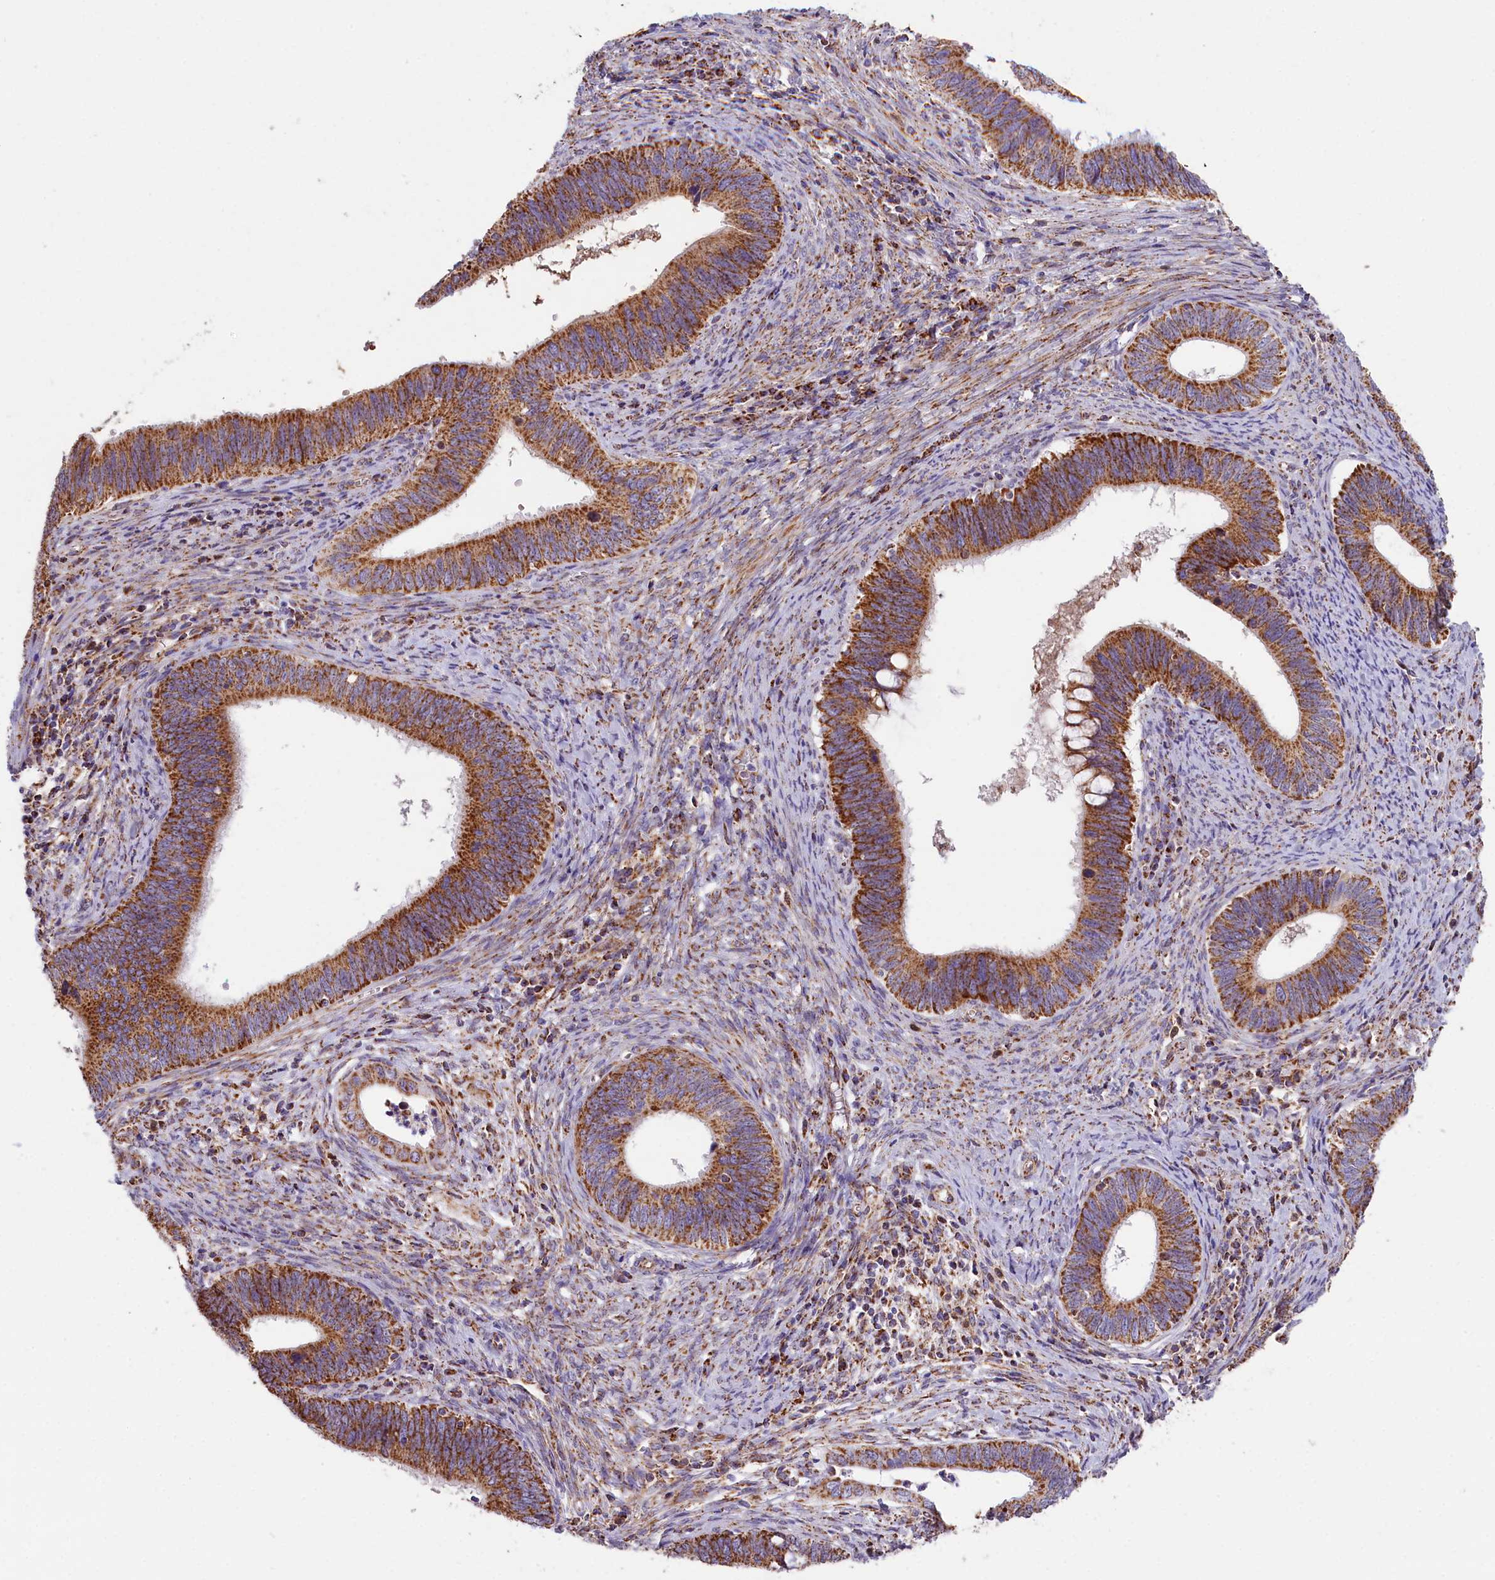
{"staining": {"intensity": "strong", "quantity": ">75%", "location": "cytoplasmic/membranous"}, "tissue": "cervical cancer", "cell_type": "Tumor cells", "image_type": "cancer", "snomed": [{"axis": "morphology", "description": "Adenocarcinoma, NOS"}, {"axis": "topography", "description": "Cervix"}], "caption": "Immunohistochemical staining of human cervical adenocarcinoma displays high levels of strong cytoplasmic/membranous protein expression in about >75% of tumor cells.", "gene": "NDUFA8", "patient": {"sex": "female", "age": 42}}